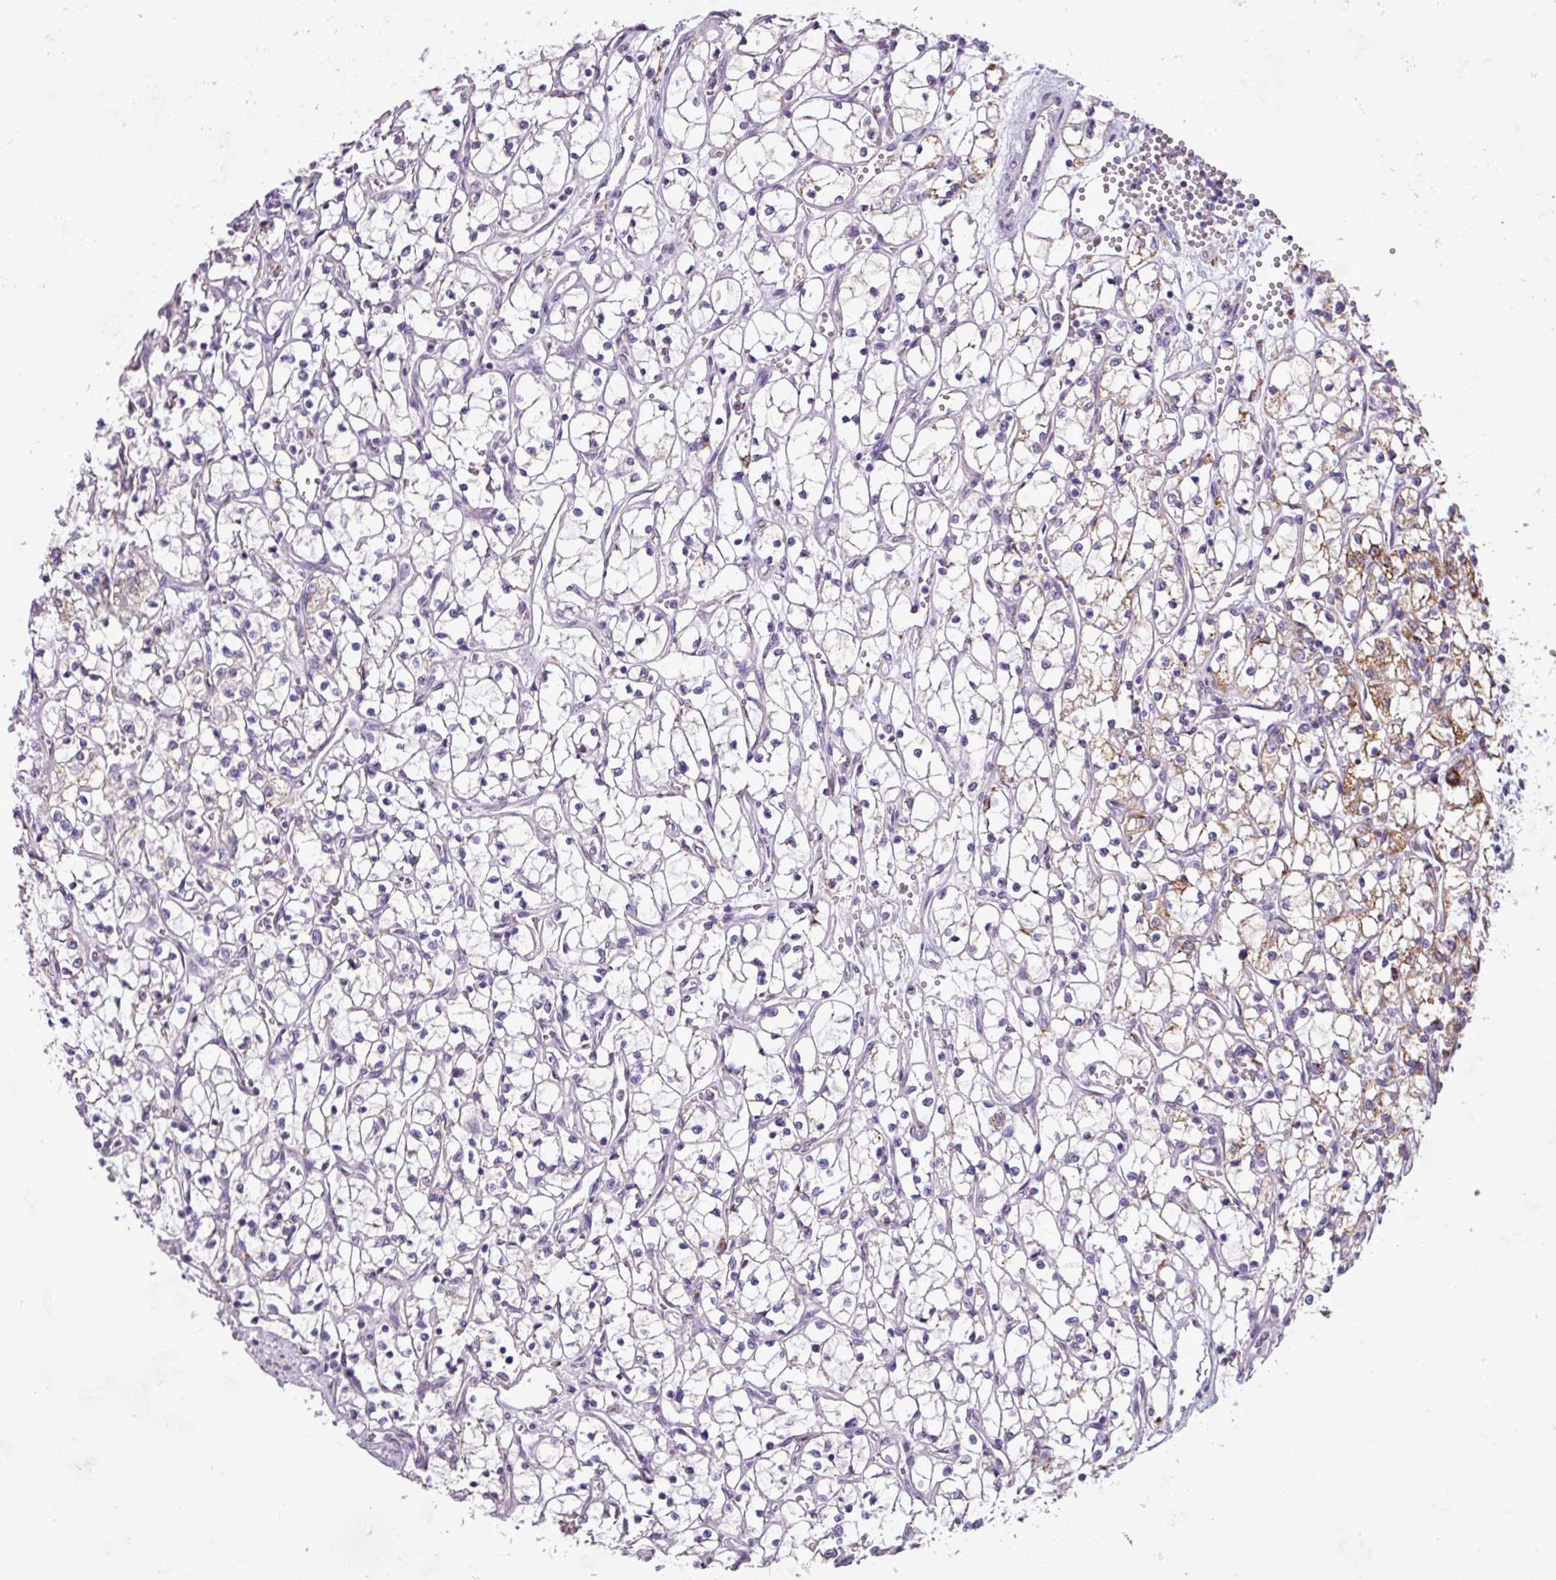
{"staining": {"intensity": "moderate", "quantity": "<25%", "location": "cytoplasmic/membranous"}, "tissue": "renal cancer", "cell_type": "Tumor cells", "image_type": "cancer", "snomed": [{"axis": "morphology", "description": "Adenocarcinoma, NOS"}, {"axis": "topography", "description": "Kidney"}], "caption": "High-magnification brightfield microscopy of adenocarcinoma (renal) stained with DAB (brown) and counterstained with hematoxylin (blue). tumor cells exhibit moderate cytoplasmic/membranous staining is appreciated in approximately<25% of cells.", "gene": "ZNF667", "patient": {"sex": "female", "age": 69}}